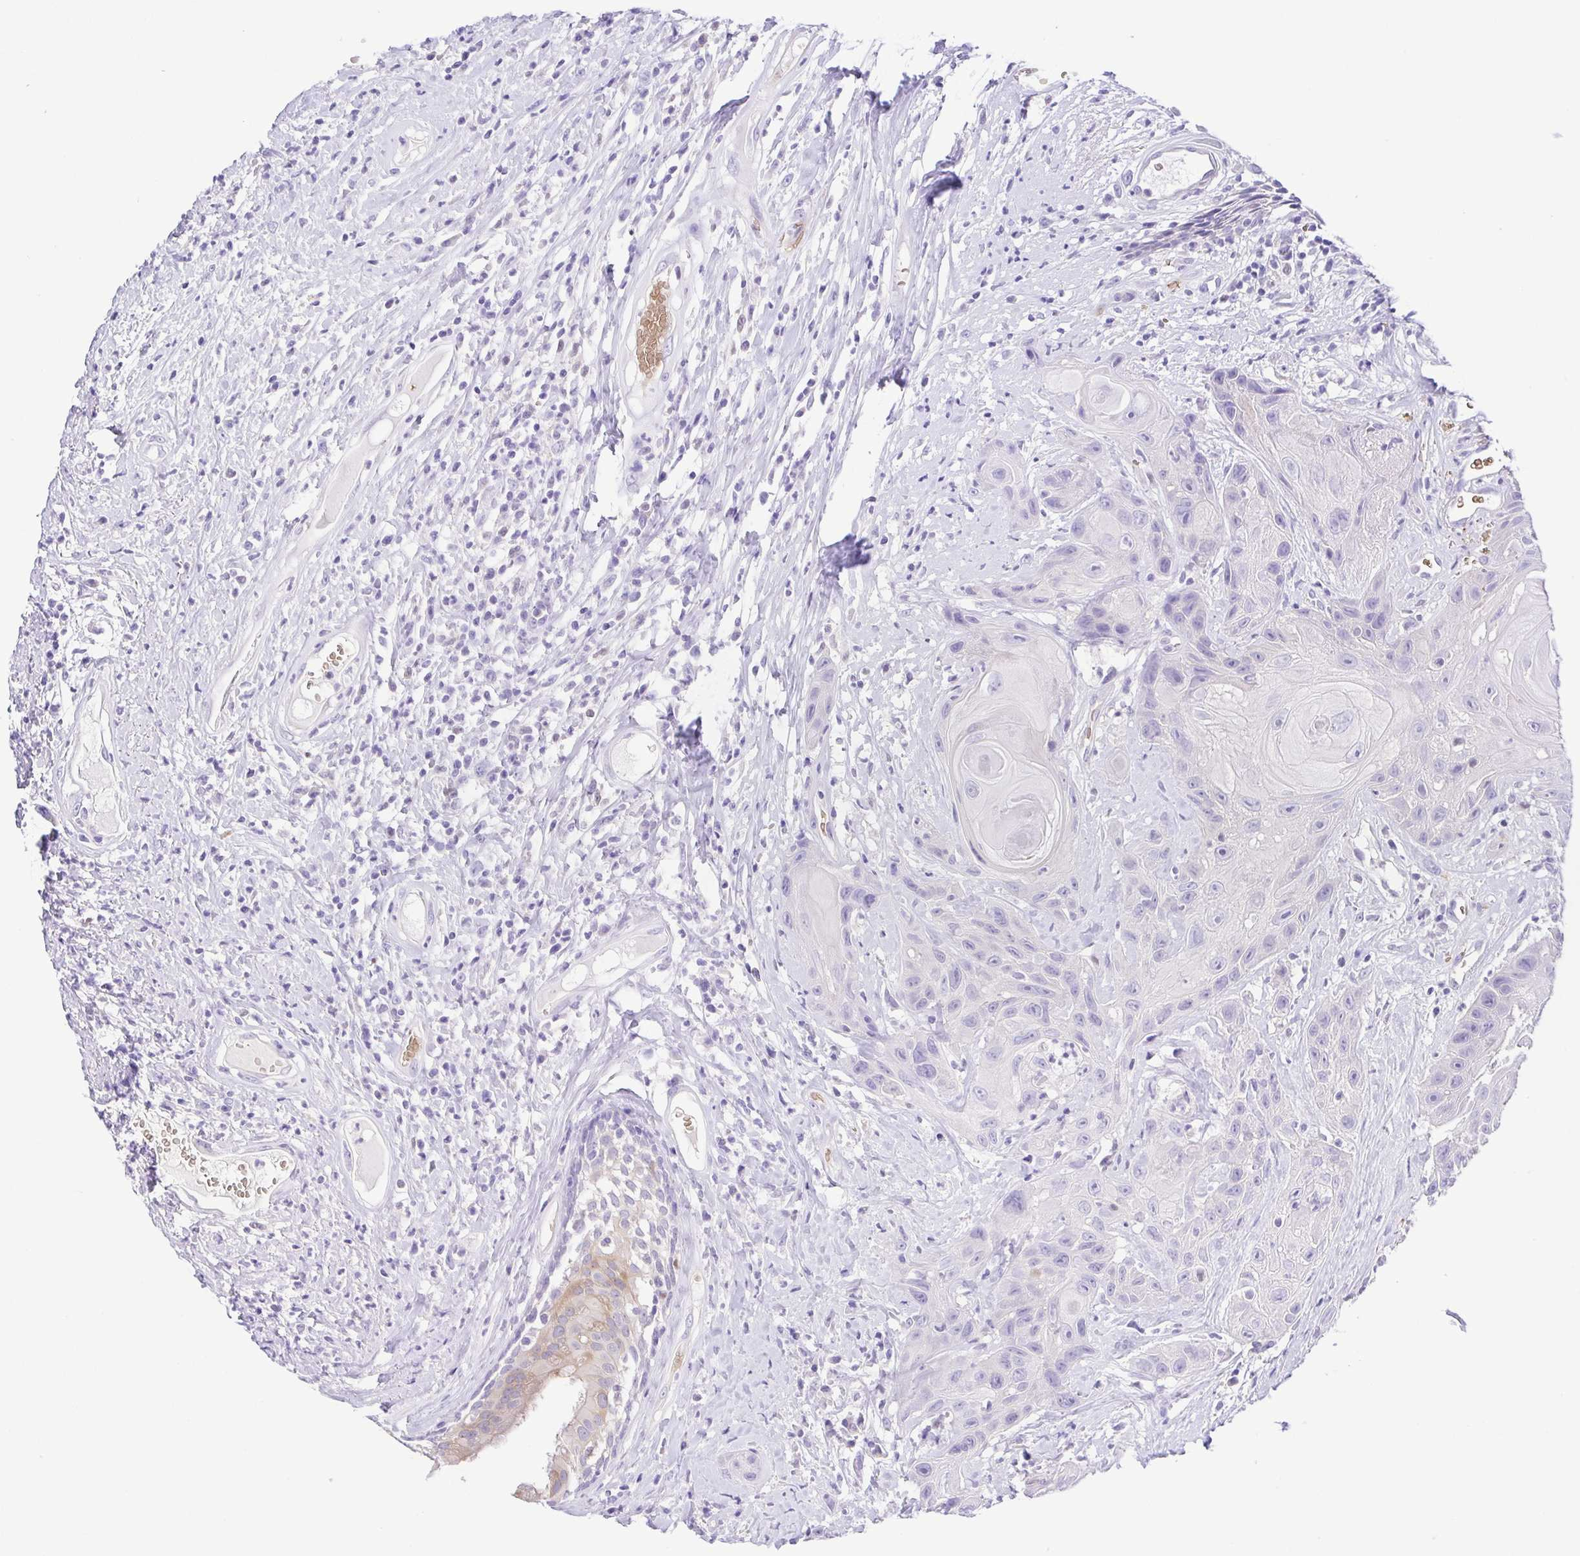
{"staining": {"intensity": "negative", "quantity": "none", "location": "none"}, "tissue": "head and neck cancer", "cell_type": "Tumor cells", "image_type": "cancer", "snomed": [{"axis": "morphology", "description": "Squamous cell carcinoma, NOS"}, {"axis": "topography", "description": "Head-Neck"}], "caption": "Tumor cells are negative for brown protein staining in head and neck cancer.", "gene": "EPB42", "patient": {"sex": "male", "age": 57}}